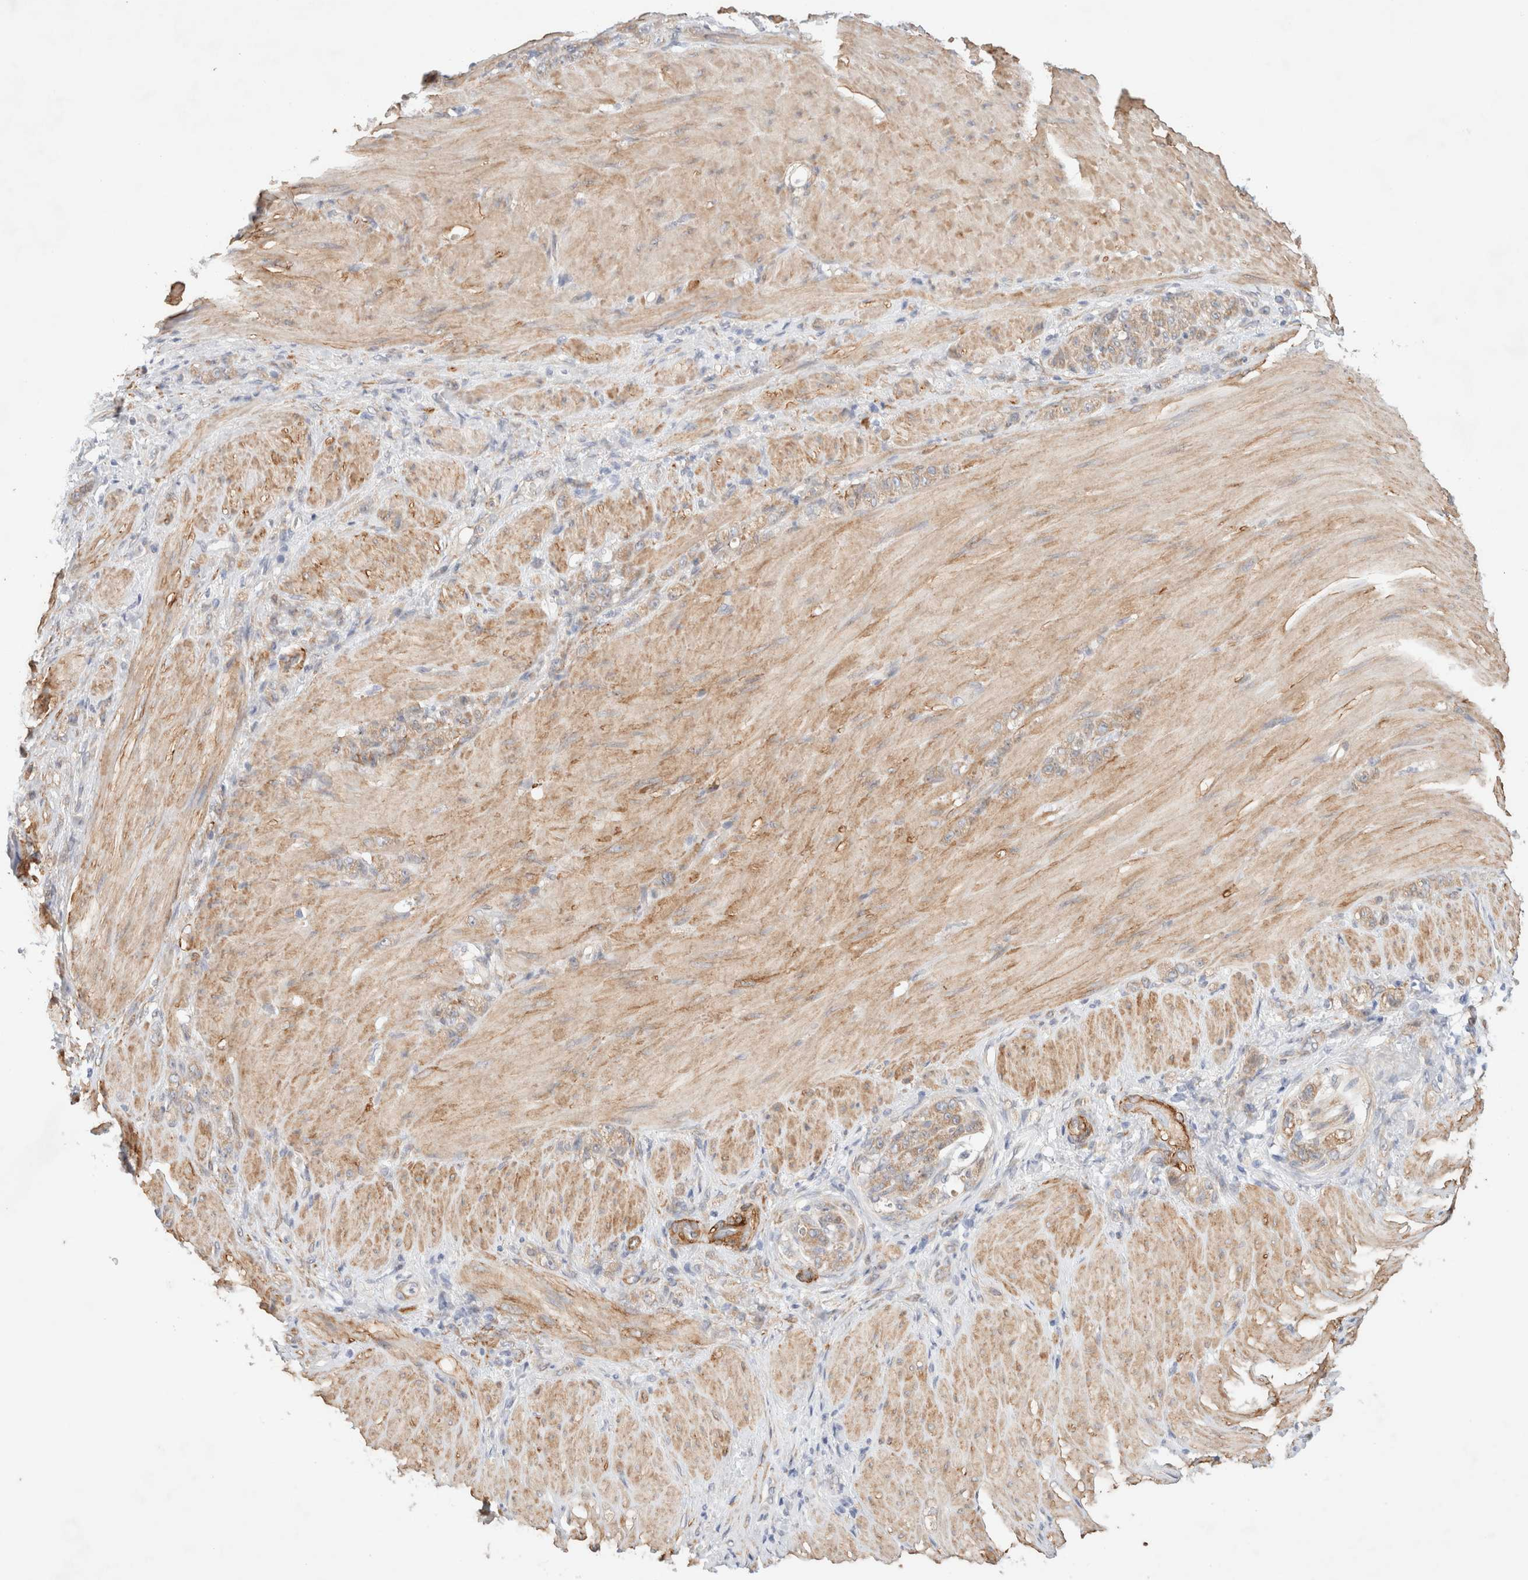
{"staining": {"intensity": "moderate", "quantity": ">75%", "location": "cytoplasmic/membranous"}, "tissue": "stomach cancer", "cell_type": "Tumor cells", "image_type": "cancer", "snomed": [{"axis": "morphology", "description": "Normal tissue, NOS"}, {"axis": "morphology", "description": "Adenocarcinoma, NOS"}, {"axis": "topography", "description": "Stomach"}], "caption": "The histopathology image displays a brown stain indicating the presence of a protein in the cytoplasmic/membranous of tumor cells in stomach cancer (adenocarcinoma).", "gene": "RRP15", "patient": {"sex": "male", "age": 82}}